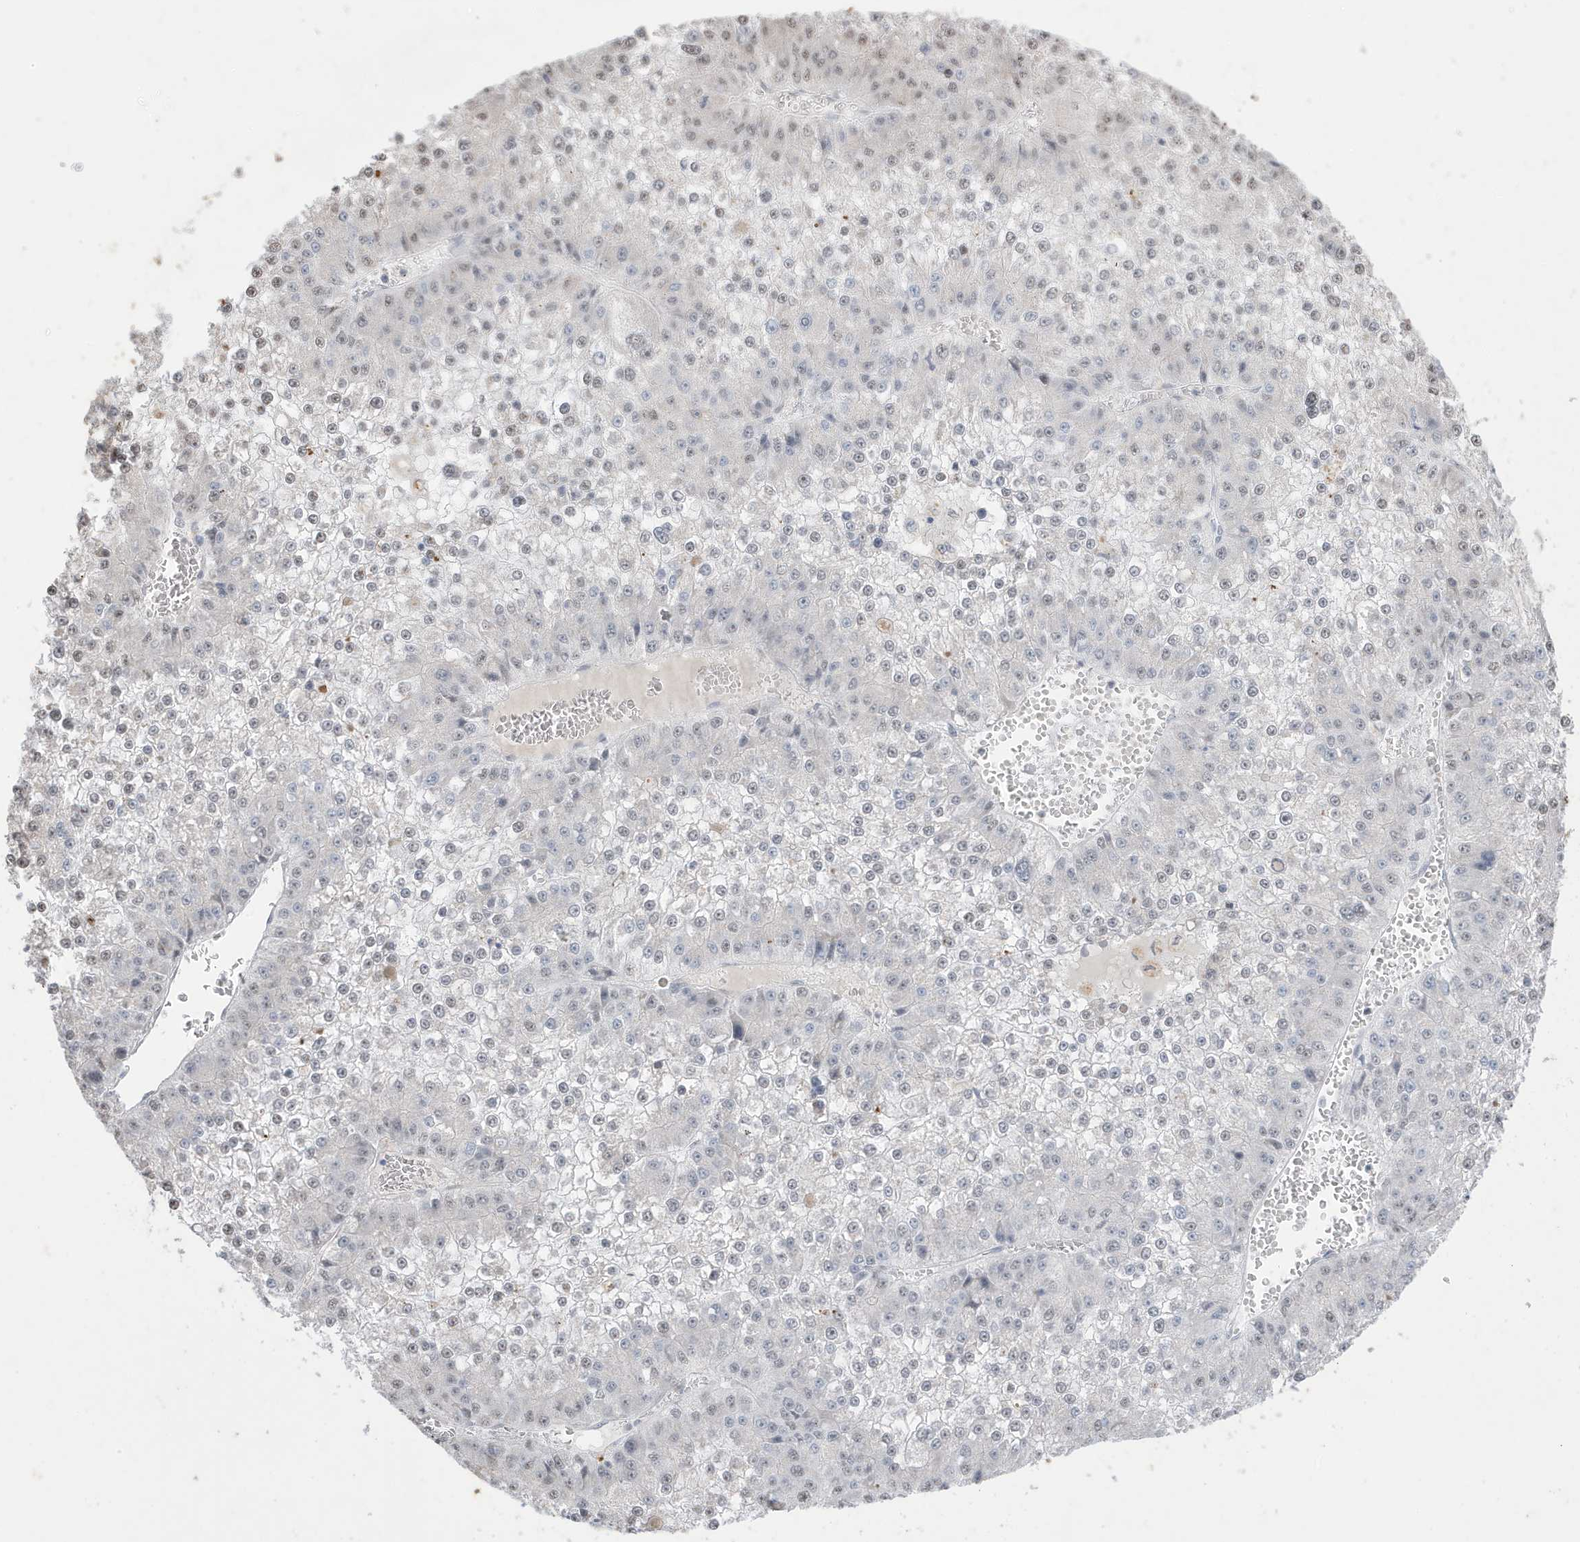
{"staining": {"intensity": "negative", "quantity": "none", "location": "none"}, "tissue": "liver cancer", "cell_type": "Tumor cells", "image_type": "cancer", "snomed": [{"axis": "morphology", "description": "Carcinoma, Hepatocellular, NOS"}, {"axis": "topography", "description": "Liver"}], "caption": "This is an immunohistochemistry (IHC) photomicrograph of hepatocellular carcinoma (liver). There is no expression in tumor cells.", "gene": "FNDC1", "patient": {"sex": "female", "age": 73}}